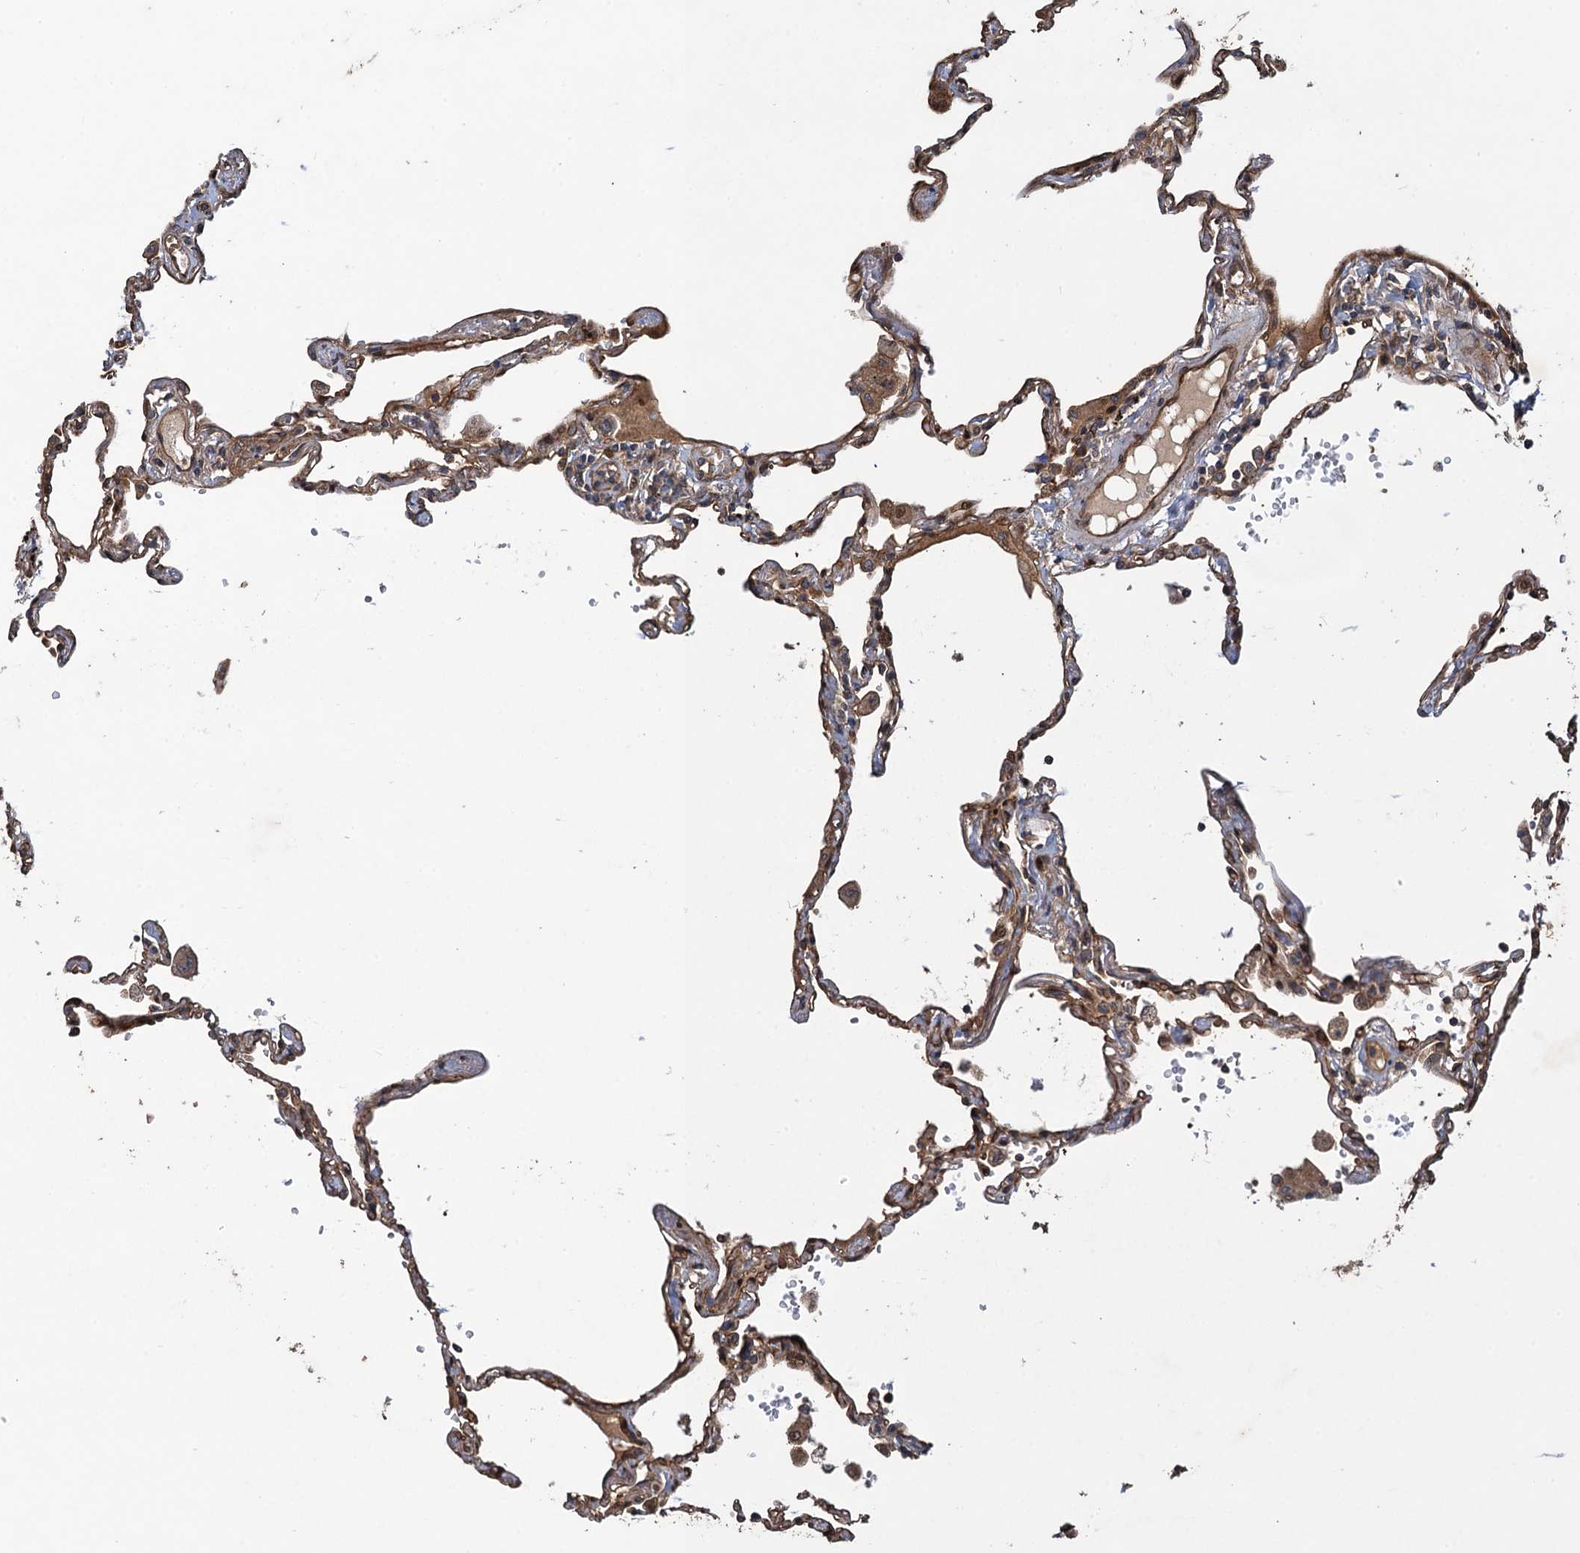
{"staining": {"intensity": "moderate", "quantity": ">75%", "location": "cytoplasmic/membranous"}, "tissue": "lung", "cell_type": "Alveolar cells", "image_type": "normal", "snomed": [{"axis": "morphology", "description": "Normal tissue, NOS"}, {"axis": "topography", "description": "Lung"}], "caption": "Alveolar cells exhibit moderate cytoplasmic/membranous staining in about >75% of cells in unremarkable lung.", "gene": "RHOBTB1", "patient": {"sex": "female", "age": 67}}